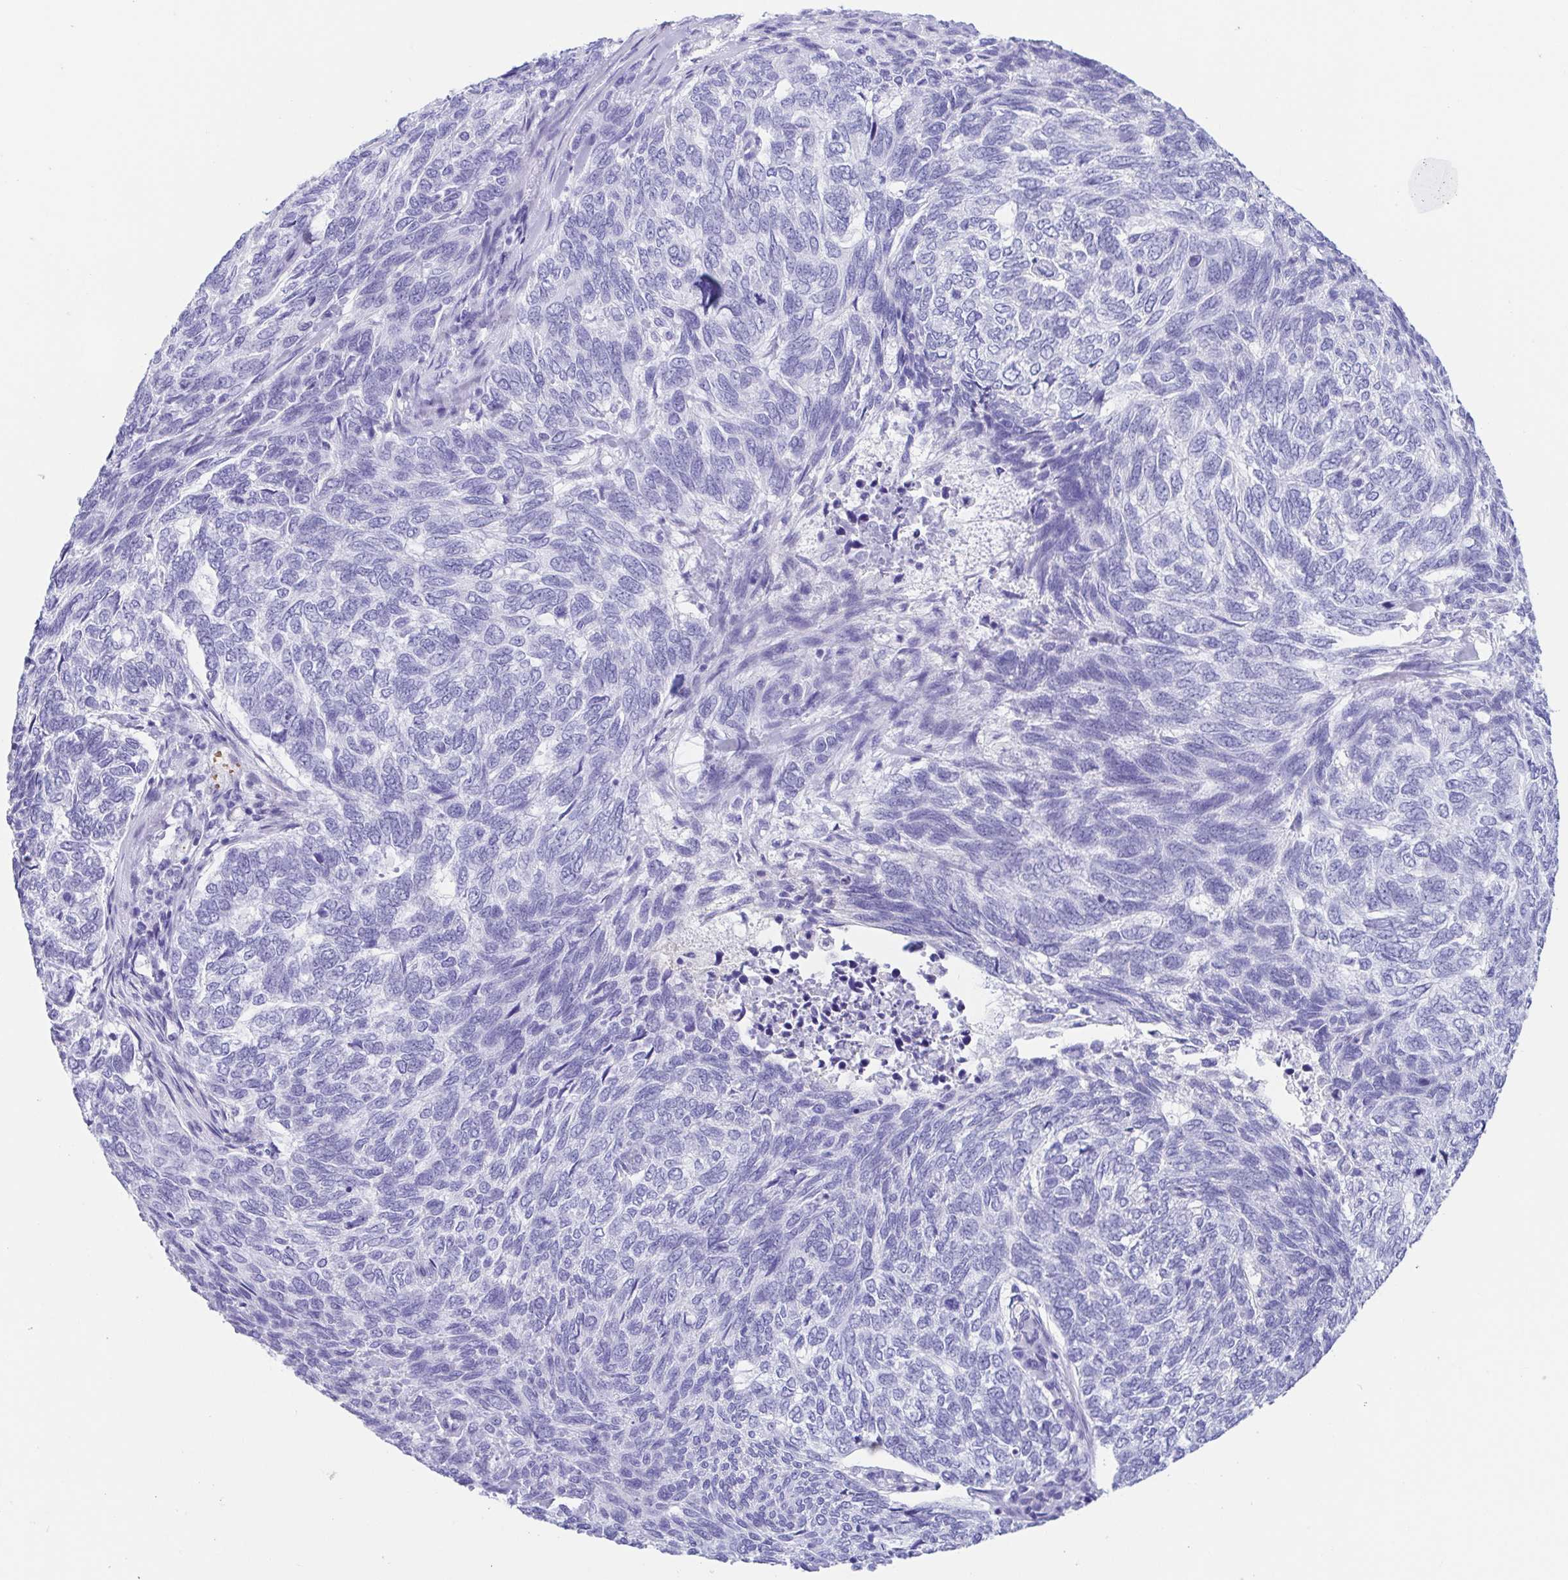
{"staining": {"intensity": "negative", "quantity": "none", "location": "none"}, "tissue": "skin cancer", "cell_type": "Tumor cells", "image_type": "cancer", "snomed": [{"axis": "morphology", "description": "Basal cell carcinoma"}, {"axis": "topography", "description": "Skin"}], "caption": "The histopathology image shows no staining of tumor cells in skin cancer.", "gene": "GKN1", "patient": {"sex": "female", "age": 65}}